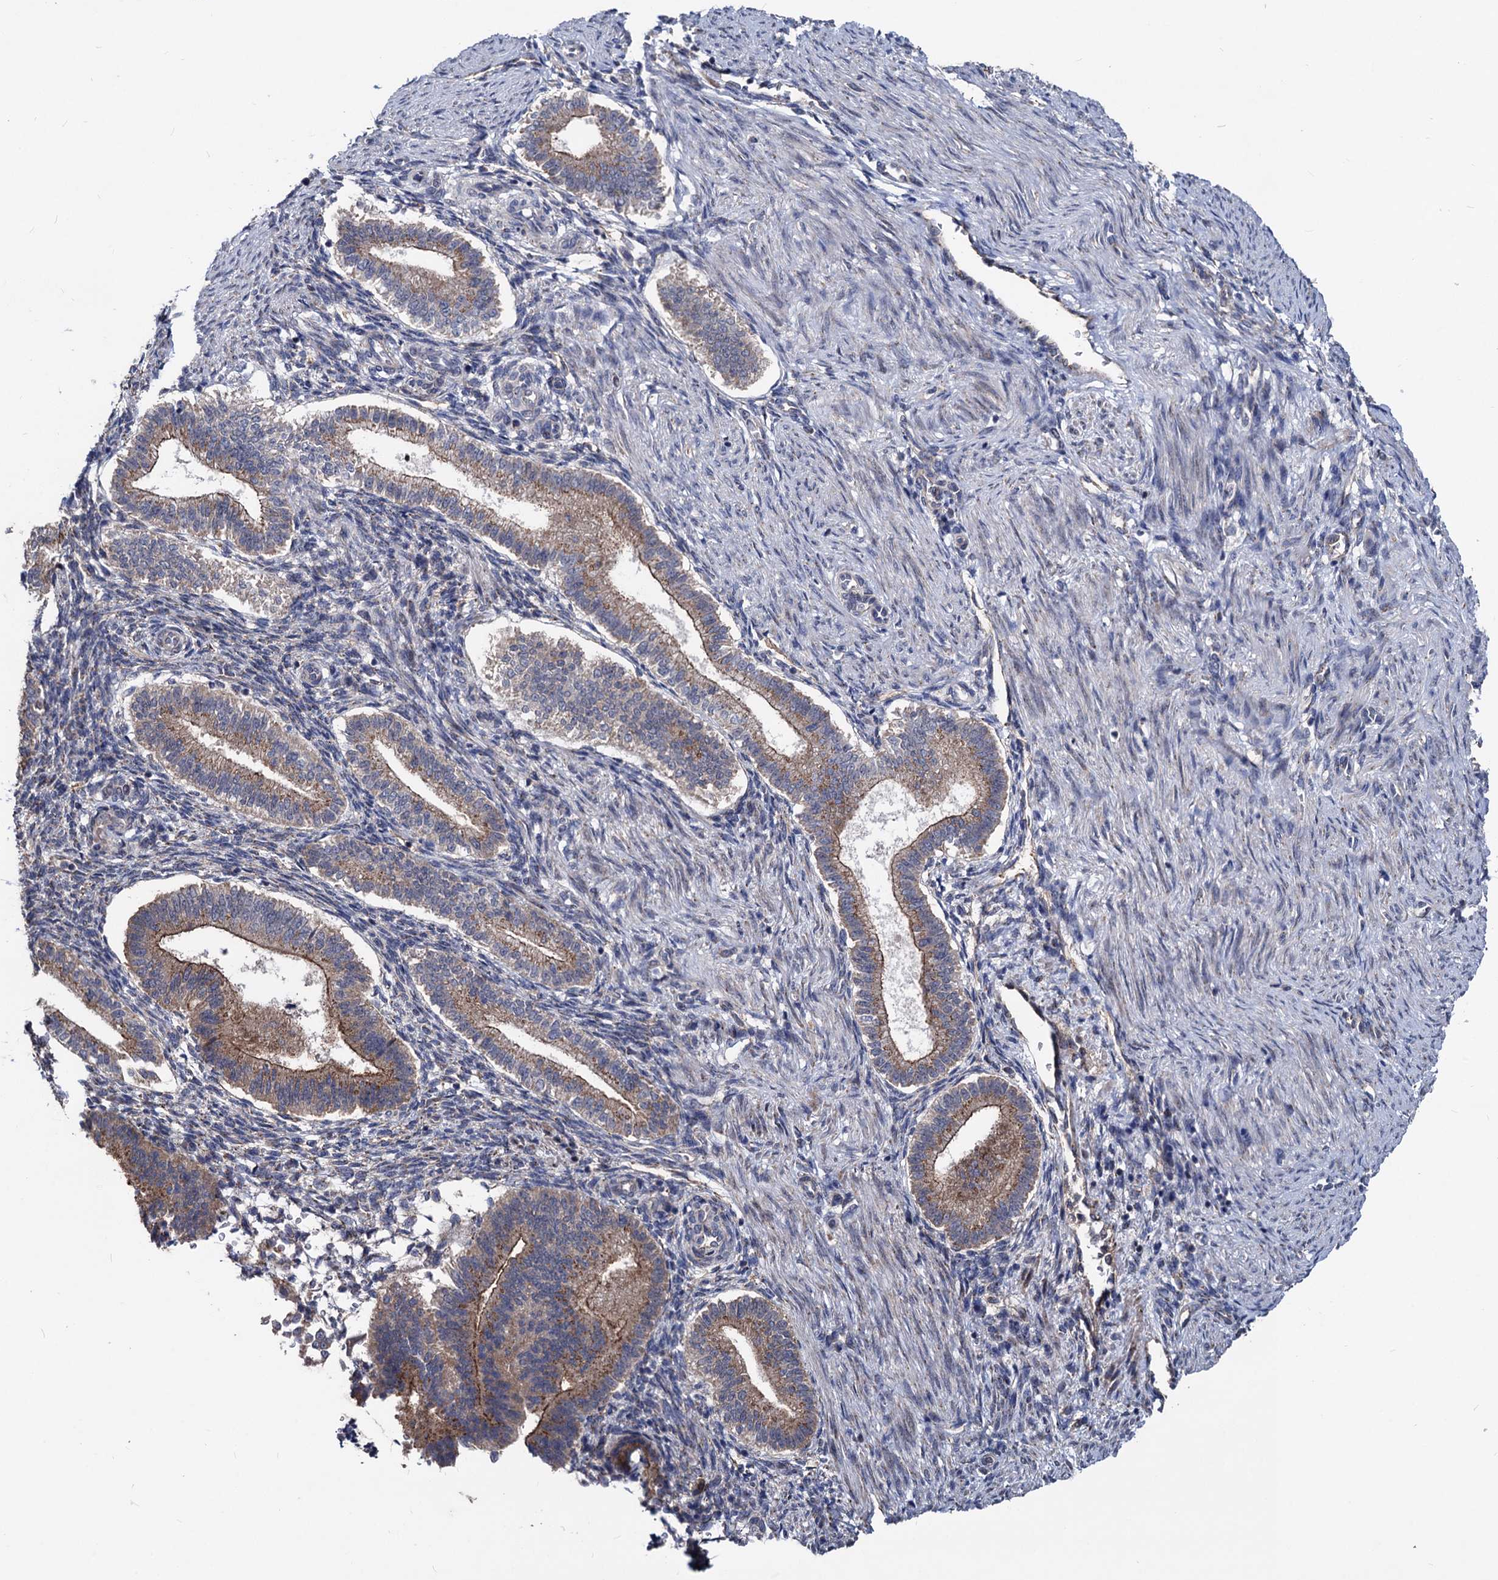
{"staining": {"intensity": "weak", "quantity": "<25%", "location": "cytoplasmic/membranous"}, "tissue": "endometrium", "cell_type": "Cells in endometrial stroma", "image_type": "normal", "snomed": [{"axis": "morphology", "description": "Normal tissue, NOS"}, {"axis": "topography", "description": "Endometrium"}], "caption": "Cells in endometrial stroma show no significant protein positivity in benign endometrium. (Brightfield microscopy of DAB immunohistochemistry (IHC) at high magnification).", "gene": "SMAGP", "patient": {"sex": "female", "age": 25}}